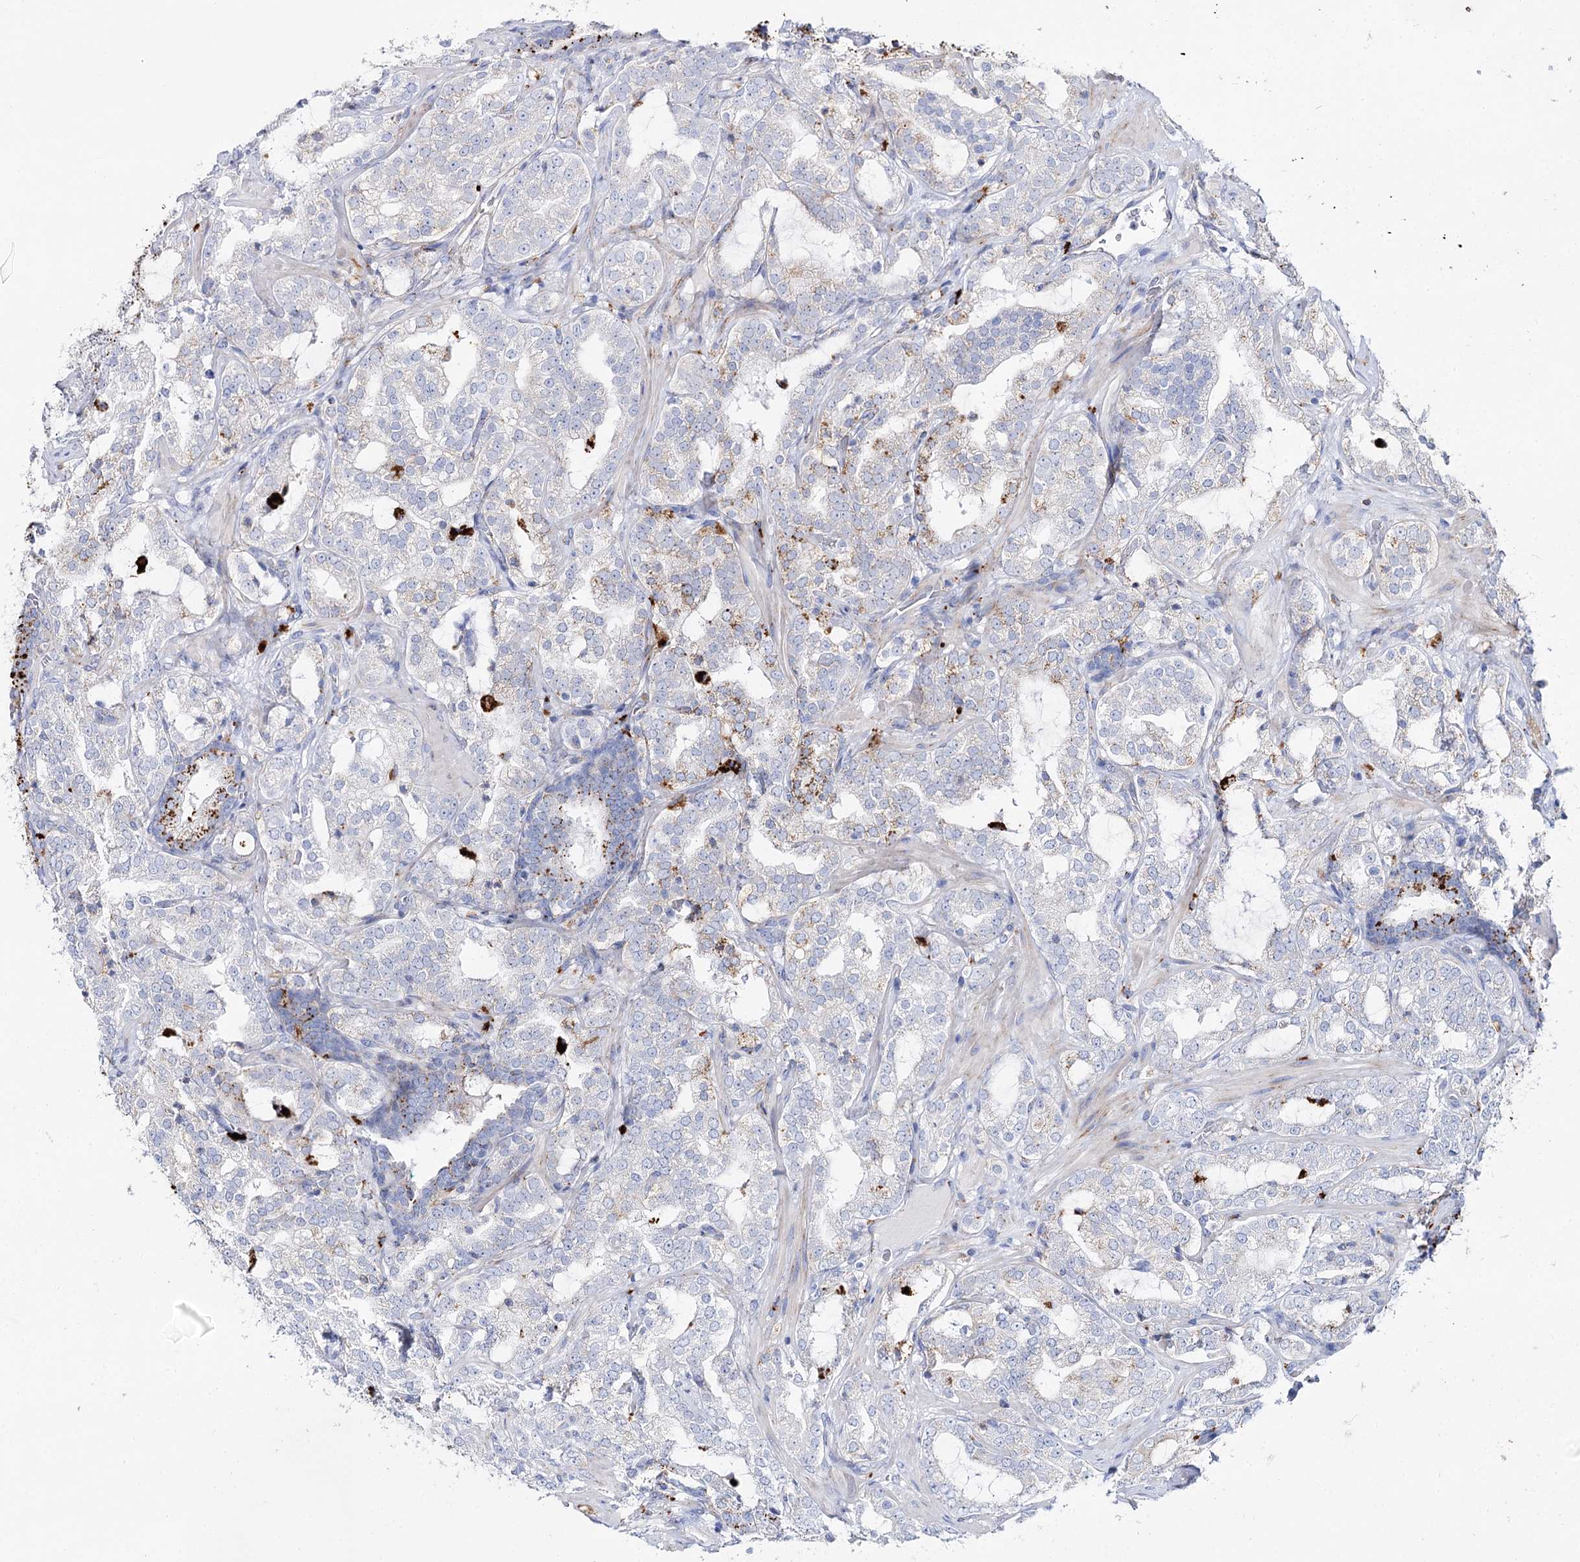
{"staining": {"intensity": "moderate", "quantity": "<25%", "location": "cytoplasmic/membranous"}, "tissue": "prostate cancer", "cell_type": "Tumor cells", "image_type": "cancer", "snomed": [{"axis": "morphology", "description": "Adenocarcinoma, High grade"}, {"axis": "topography", "description": "Prostate"}], "caption": "An image of human prostate cancer stained for a protein displays moderate cytoplasmic/membranous brown staining in tumor cells.", "gene": "SLC3A1", "patient": {"sex": "male", "age": 64}}